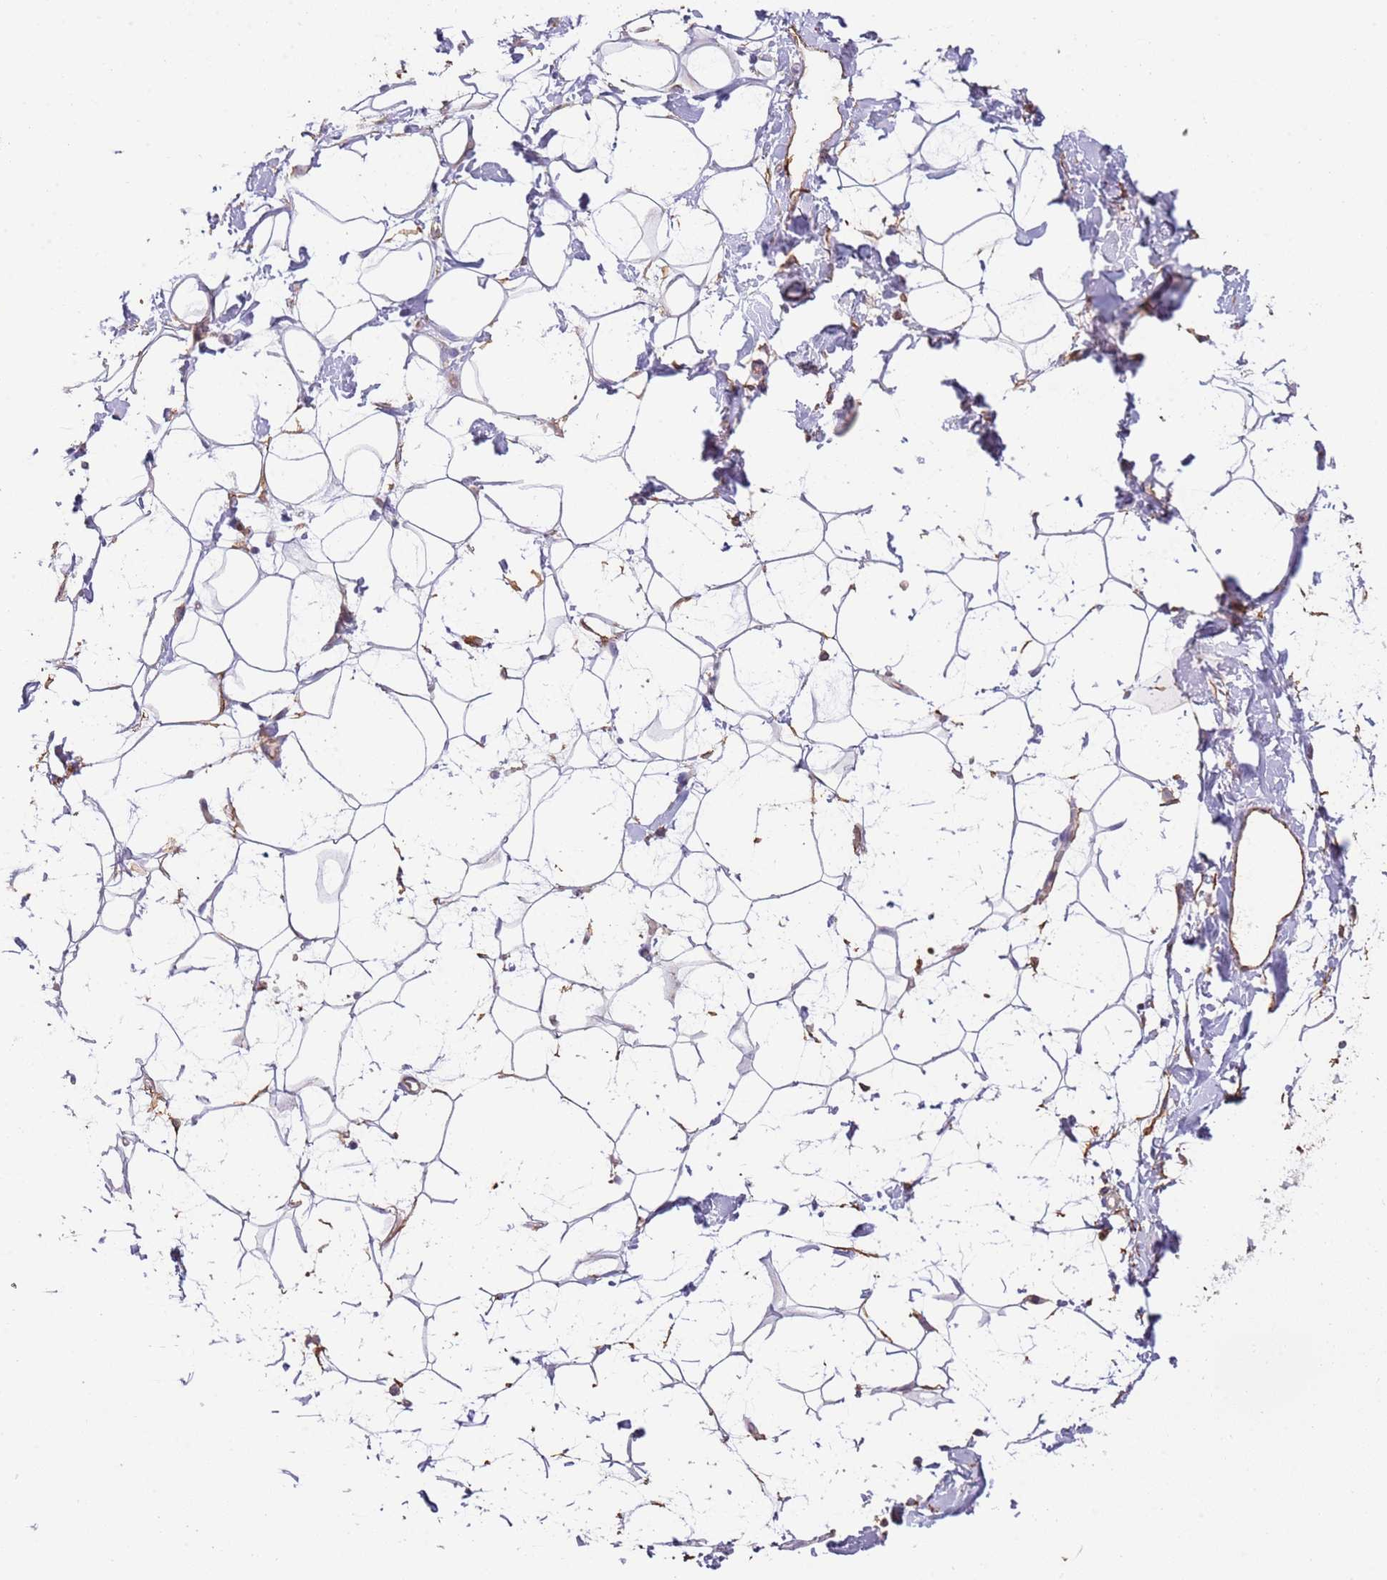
{"staining": {"intensity": "negative", "quantity": "none", "location": "none"}, "tissue": "adipose tissue", "cell_type": "Adipocytes", "image_type": "normal", "snomed": [{"axis": "morphology", "description": "Normal tissue, NOS"}, {"axis": "topography", "description": "Breast"}], "caption": "IHC image of normal adipose tissue: human adipose tissue stained with DAB (3,3'-diaminobenzidine) reveals no significant protein positivity in adipocytes.", "gene": "ENSG00000271254", "patient": {"sex": "female", "age": 26}}